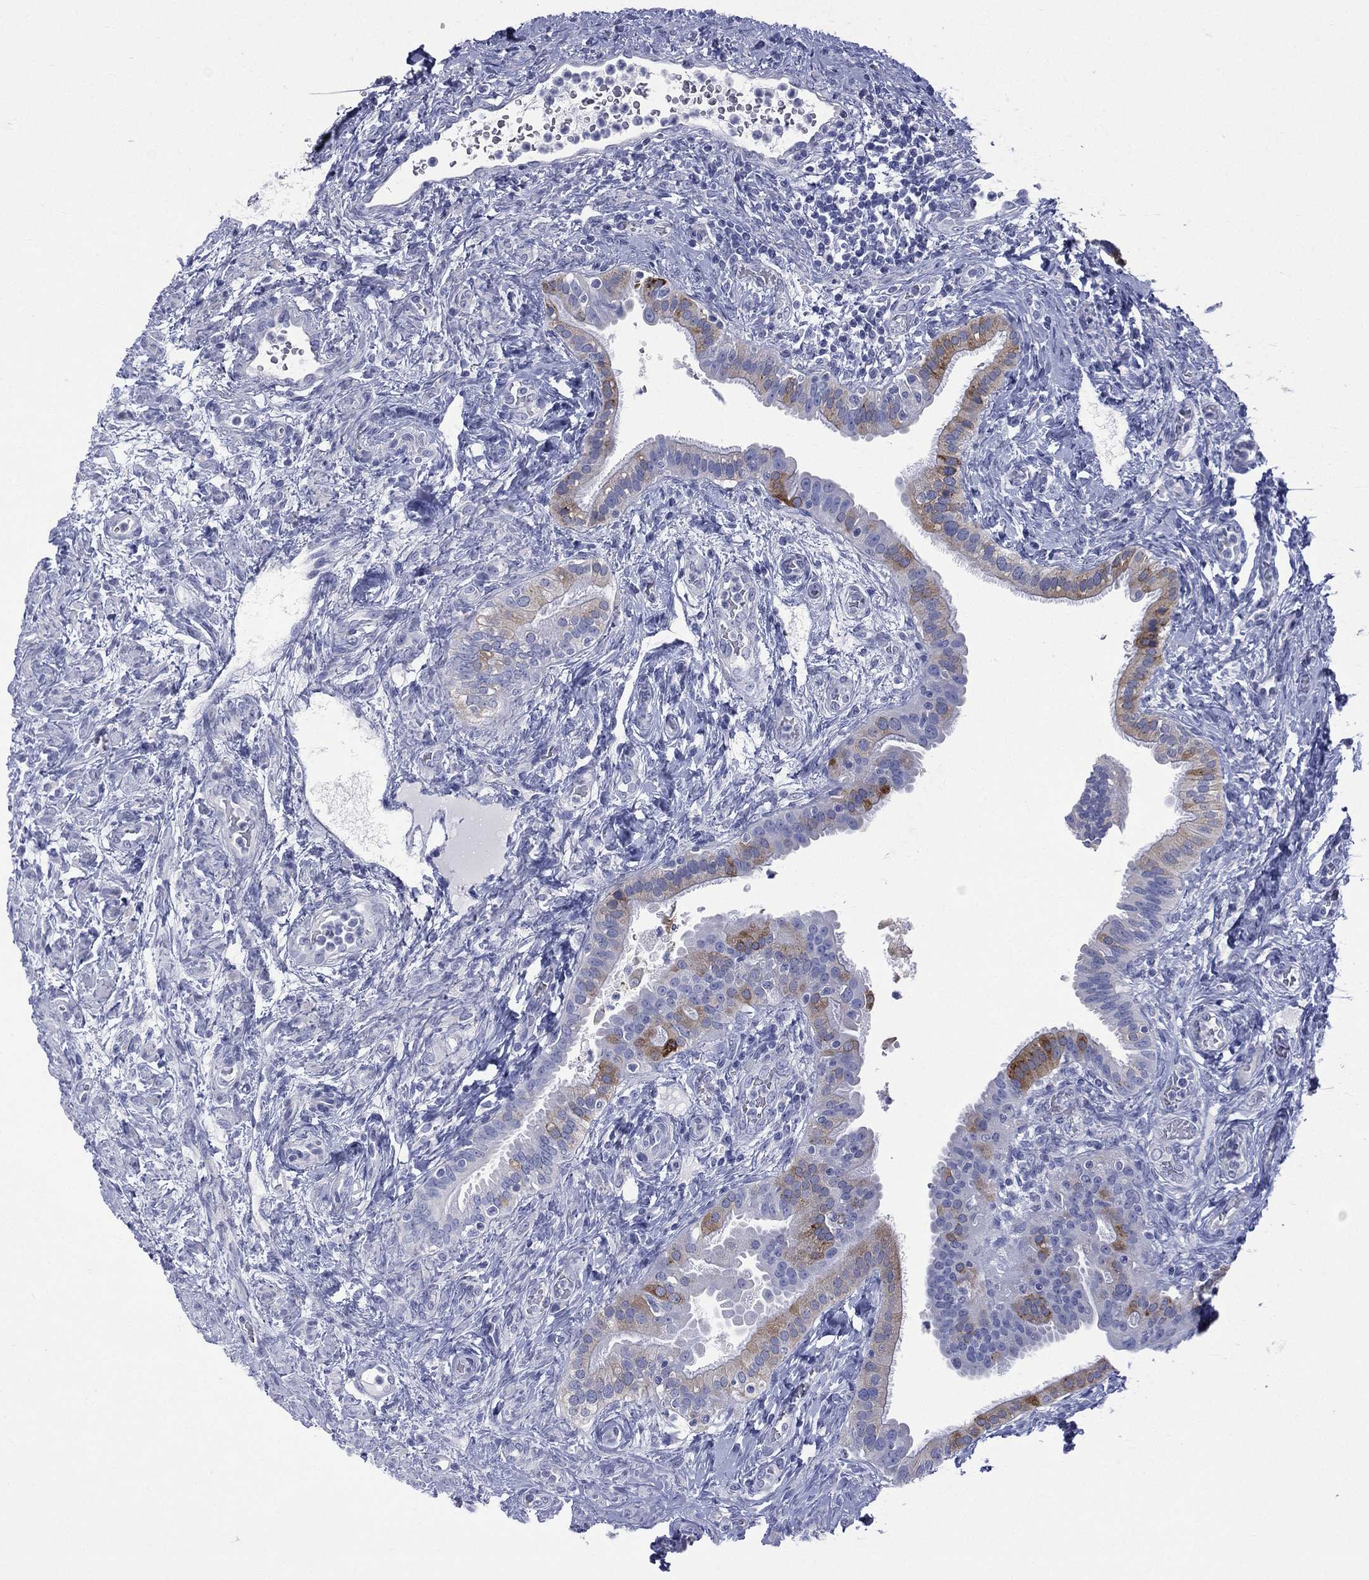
{"staining": {"intensity": "strong", "quantity": "<25%", "location": "cytoplasmic/membranous"}, "tissue": "fallopian tube", "cell_type": "Glandular cells", "image_type": "normal", "snomed": [{"axis": "morphology", "description": "Normal tissue, NOS"}, {"axis": "topography", "description": "Fallopian tube"}], "caption": "Fallopian tube stained with immunohistochemistry reveals strong cytoplasmic/membranous staining in approximately <25% of glandular cells. (IHC, brightfield microscopy, high magnification).", "gene": "CES2", "patient": {"sex": "female", "age": 41}}